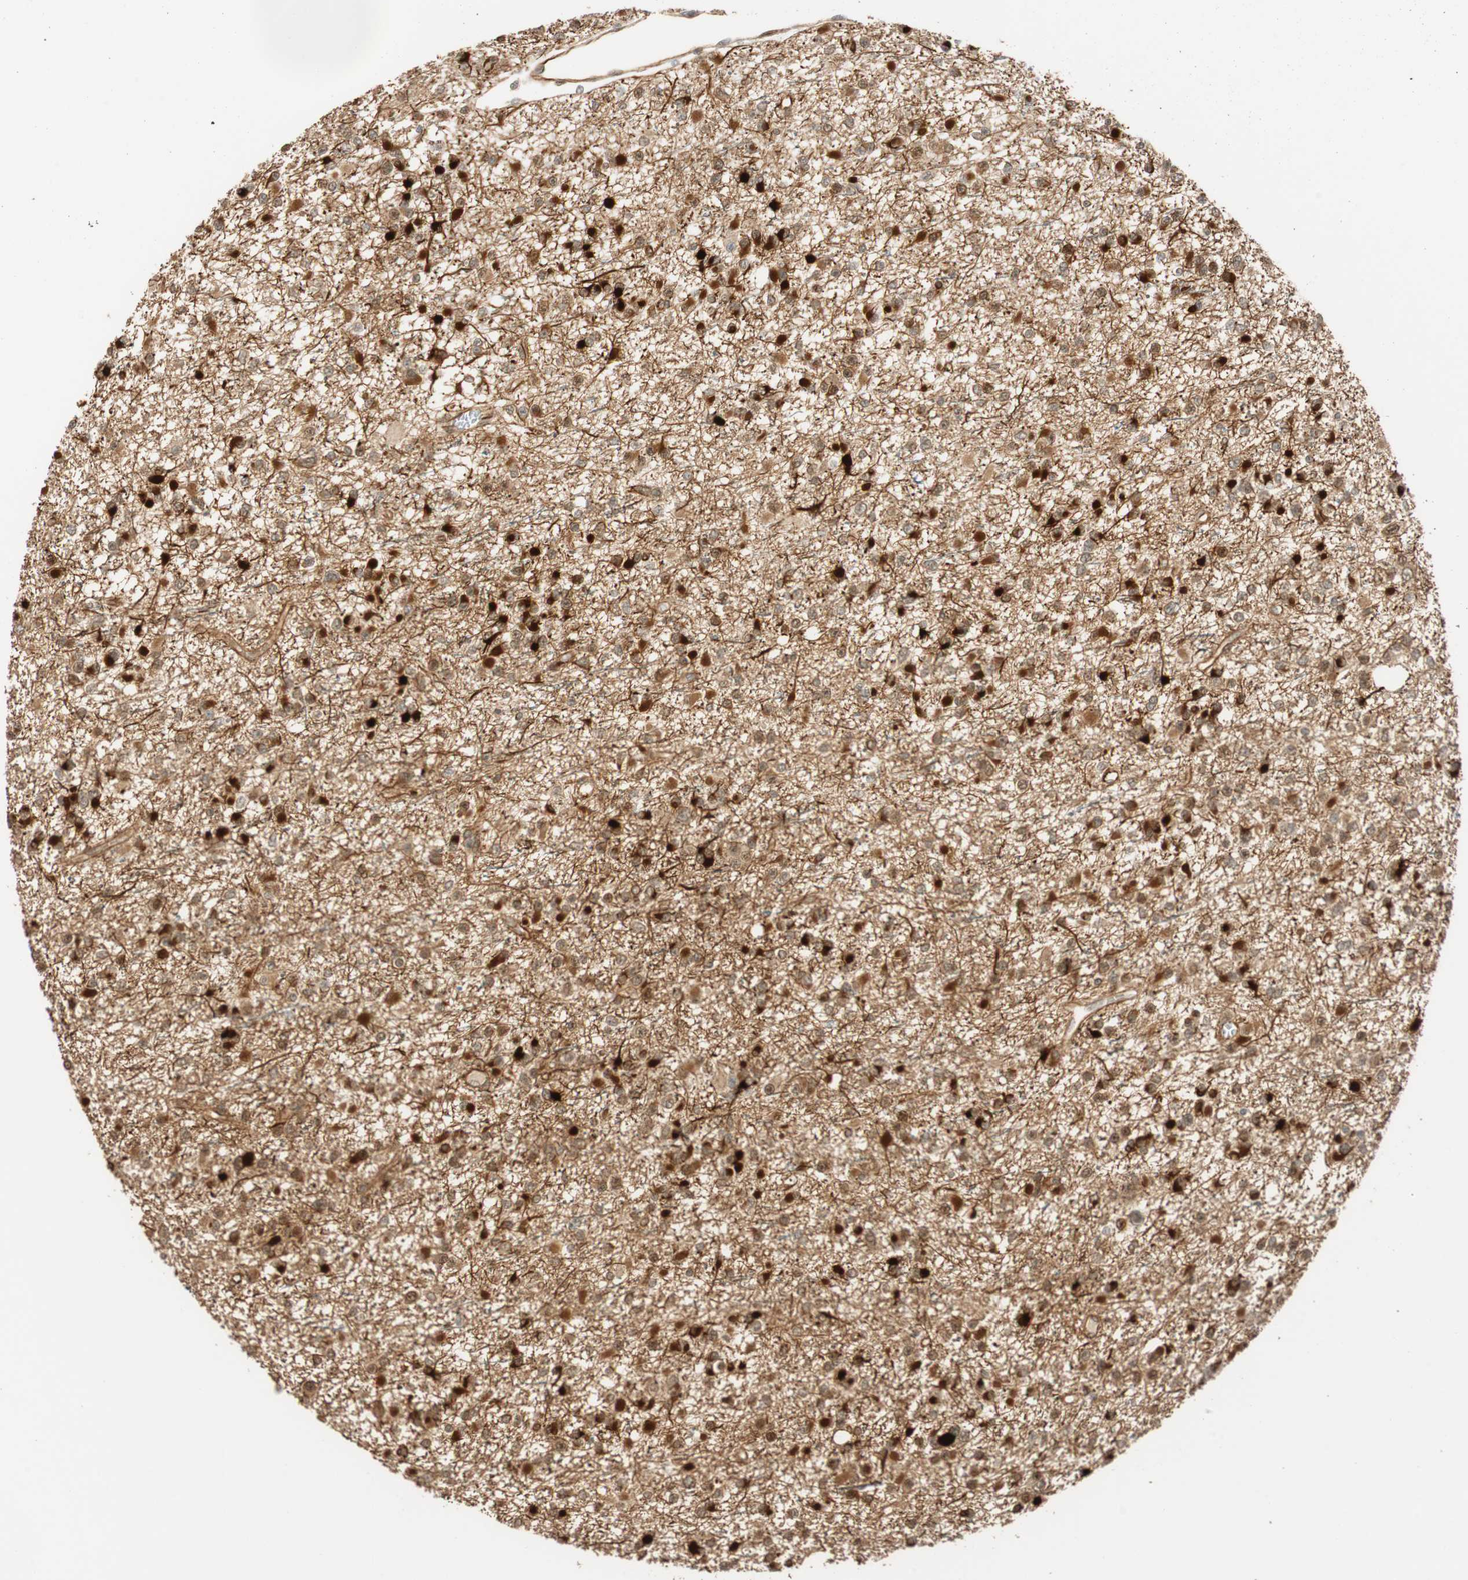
{"staining": {"intensity": "weak", "quantity": "25%-75%", "location": "cytoplasmic/membranous,nuclear"}, "tissue": "glioma", "cell_type": "Tumor cells", "image_type": "cancer", "snomed": [{"axis": "morphology", "description": "Glioma, malignant, Low grade"}, {"axis": "topography", "description": "Brain"}], "caption": "A brown stain labels weak cytoplasmic/membranous and nuclear positivity of a protein in human malignant glioma (low-grade) tumor cells.", "gene": "NES", "patient": {"sex": "female", "age": 22}}